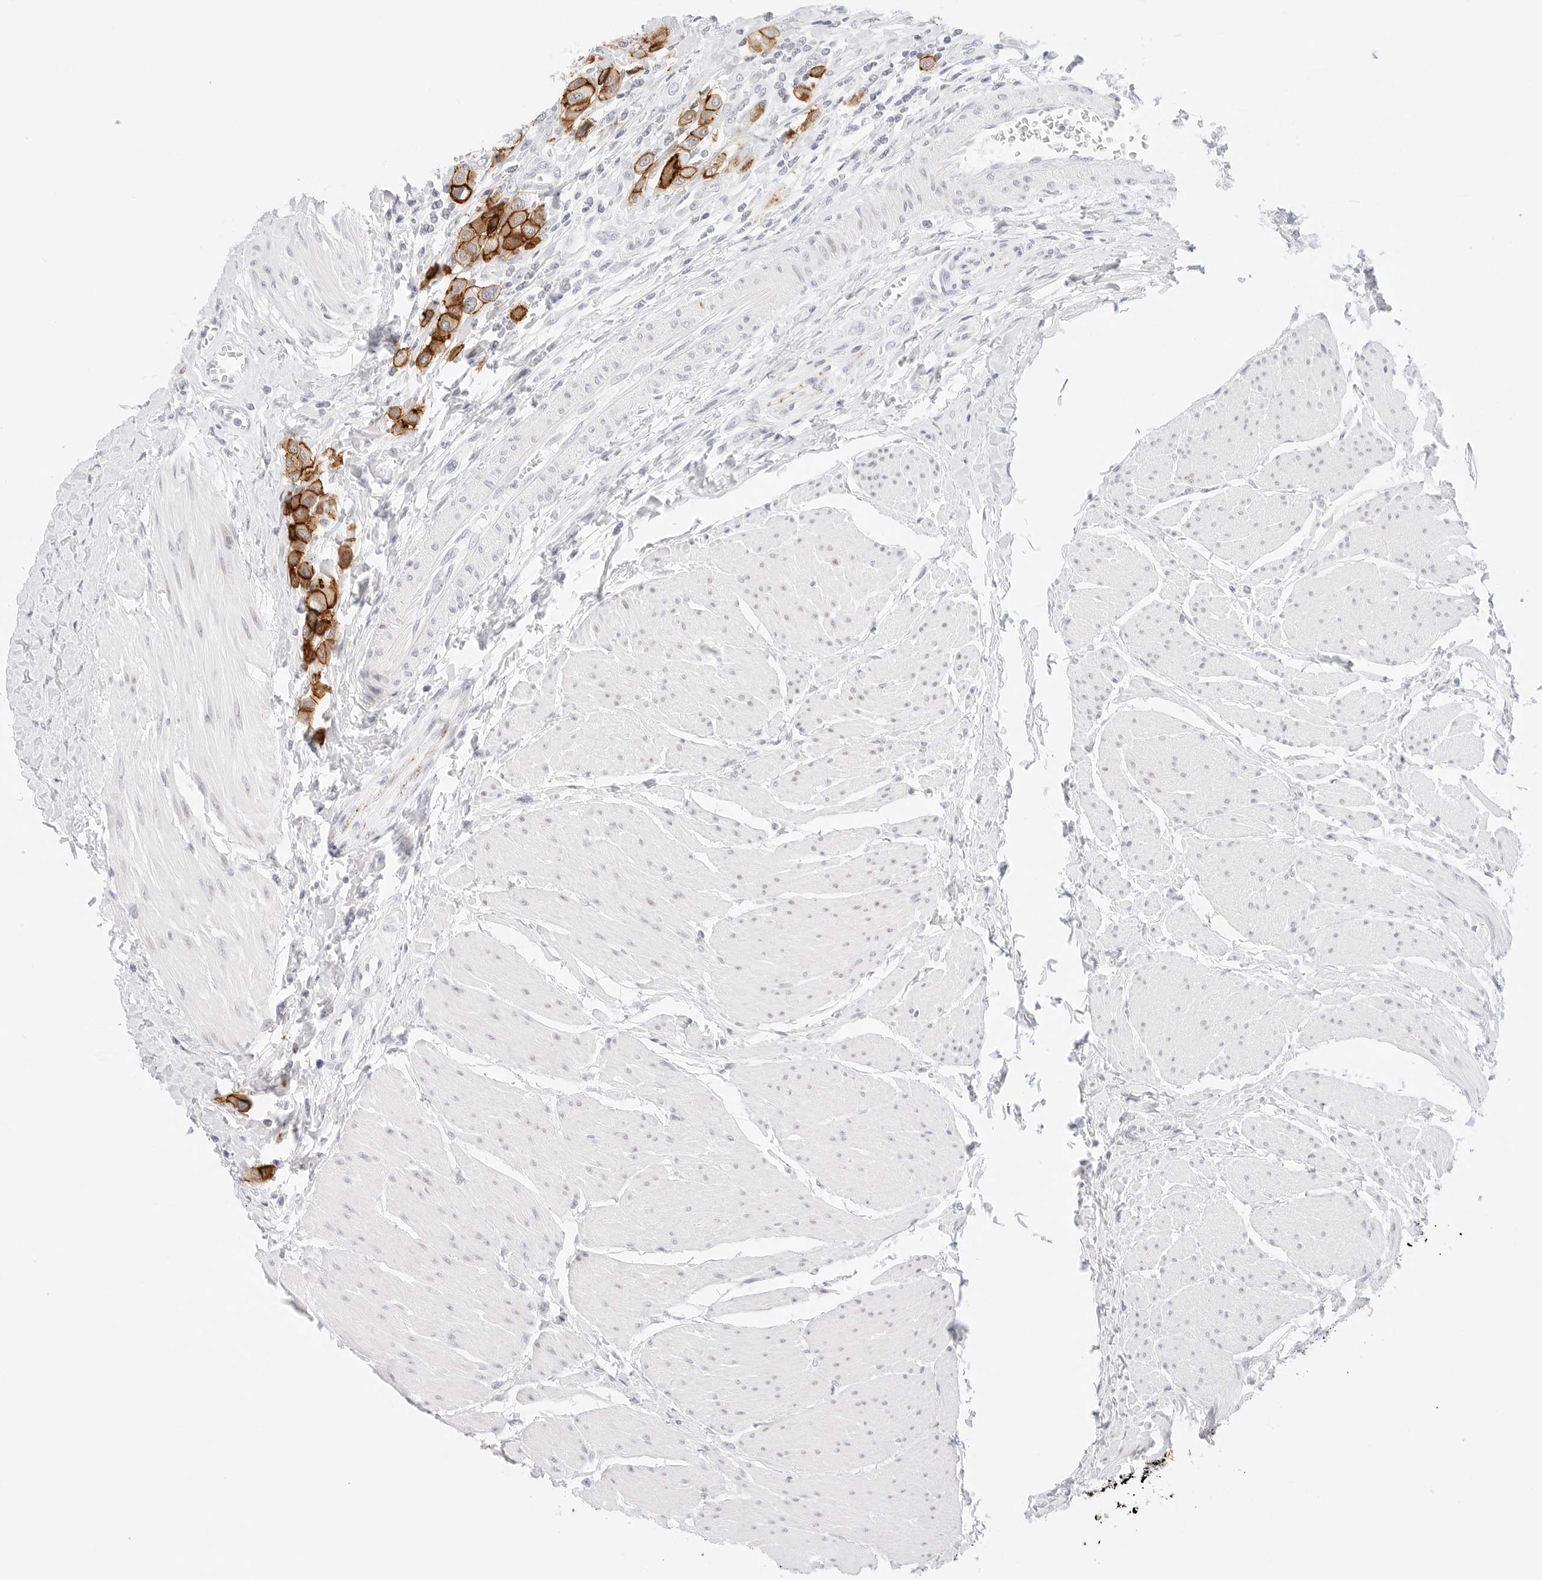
{"staining": {"intensity": "strong", "quantity": ">75%", "location": "cytoplasmic/membranous"}, "tissue": "urothelial cancer", "cell_type": "Tumor cells", "image_type": "cancer", "snomed": [{"axis": "morphology", "description": "Urothelial carcinoma, High grade"}, {"axis": "topography", "description": "Urinary bladder"}], "caption": "The micrograph exhibits a brown stain indicating the presence of a protein in the cytoplasmic/membranous of tumor cells in urothelial cancer.", "gene": "CDH1", "patient": {"sex": "male", "age": 50}}